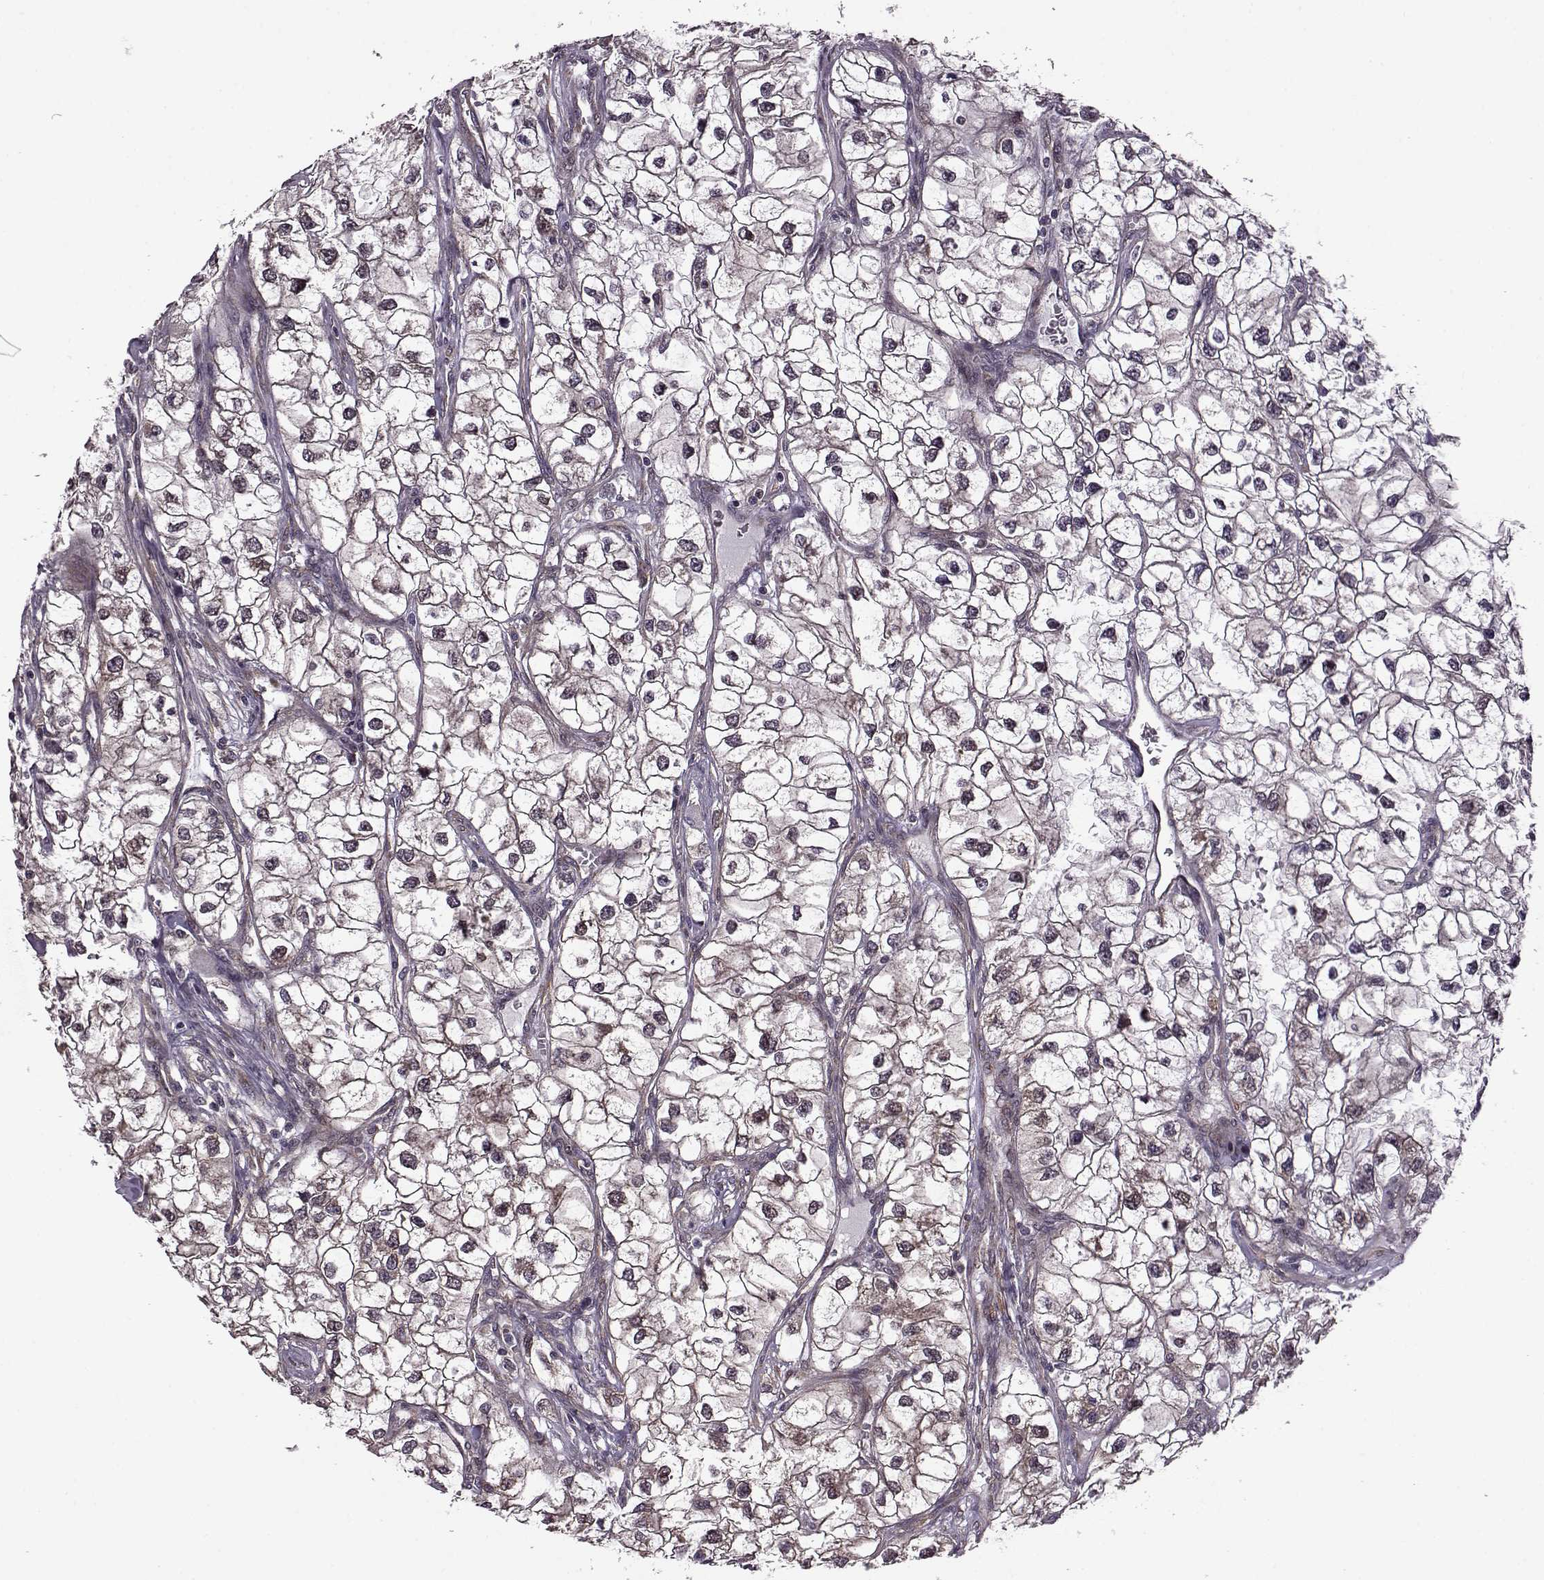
{"staining": {"intensity": "negative", "quantity": "none", "location": "none"}, "tissue": "renal cancer", "cell_type": "Tumor cells", "image_type": "cancer", "snomed": [{"axis": "morphology", "description": "Adenocarcinoma, NOS"}, {"axis": "topography", "description": "Kidney"}], "caption": "This is an immunohistochemistry (IHC) histopathology image of renal cancer (adenocarcinoma). There is no positivity in tumor cells.", "gene": "URI1", "patient": {"sex": "male", "age": 59}}